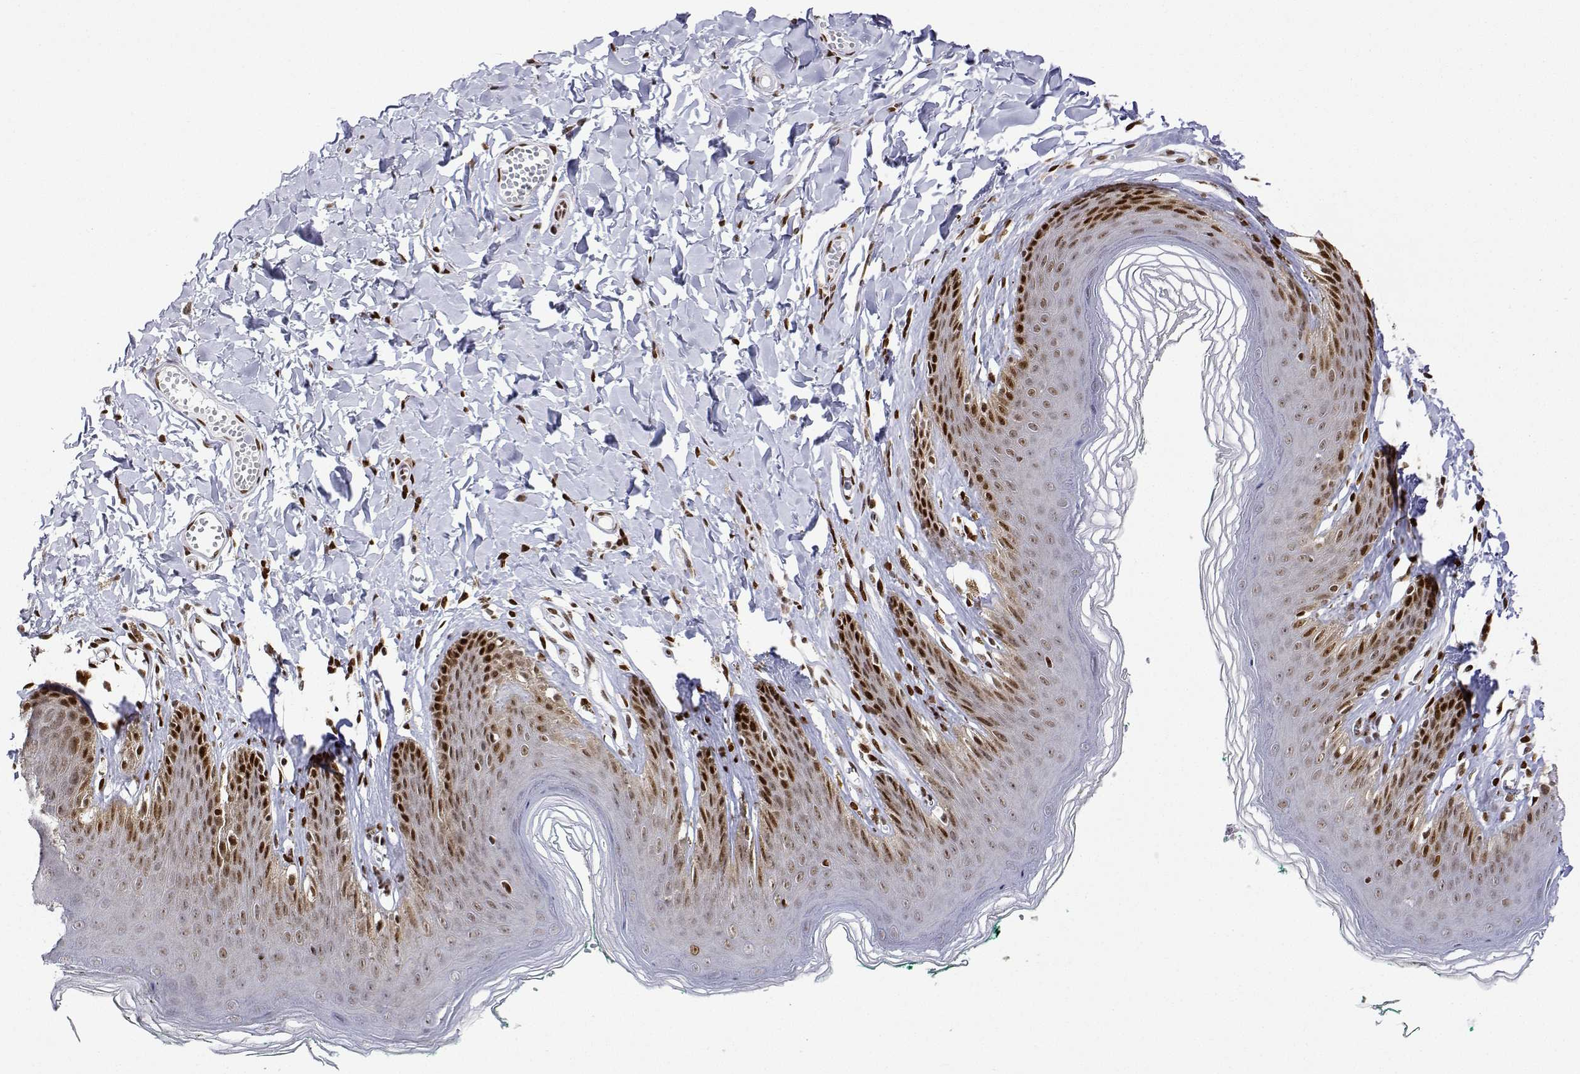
{"staining": {"intensity": "strong", "quantity": "25%-75%", "location": "nuclear"}, "tissue": "skin", "cell_type": "Epidermal cells", "image_type": "normal", "snomed": [{"axis": "morphology", "description": "Normal tissue, NOS"}, {"axis": "topography", "description": "Vulva"}, {"axis": "topography", "description": "Peripheral nerve tissue"}], "caption": "Immunohistochemistry (IHC) image of unremarkable skin: human skin stained using immunohistochemistry demonstrates high levels of strong protein expression localized specifically in the nuclear of epidermal cells, appearing as a nuclear brown color.", "gene": "XPC", "patient": {"sex": "female", "age": 66}}